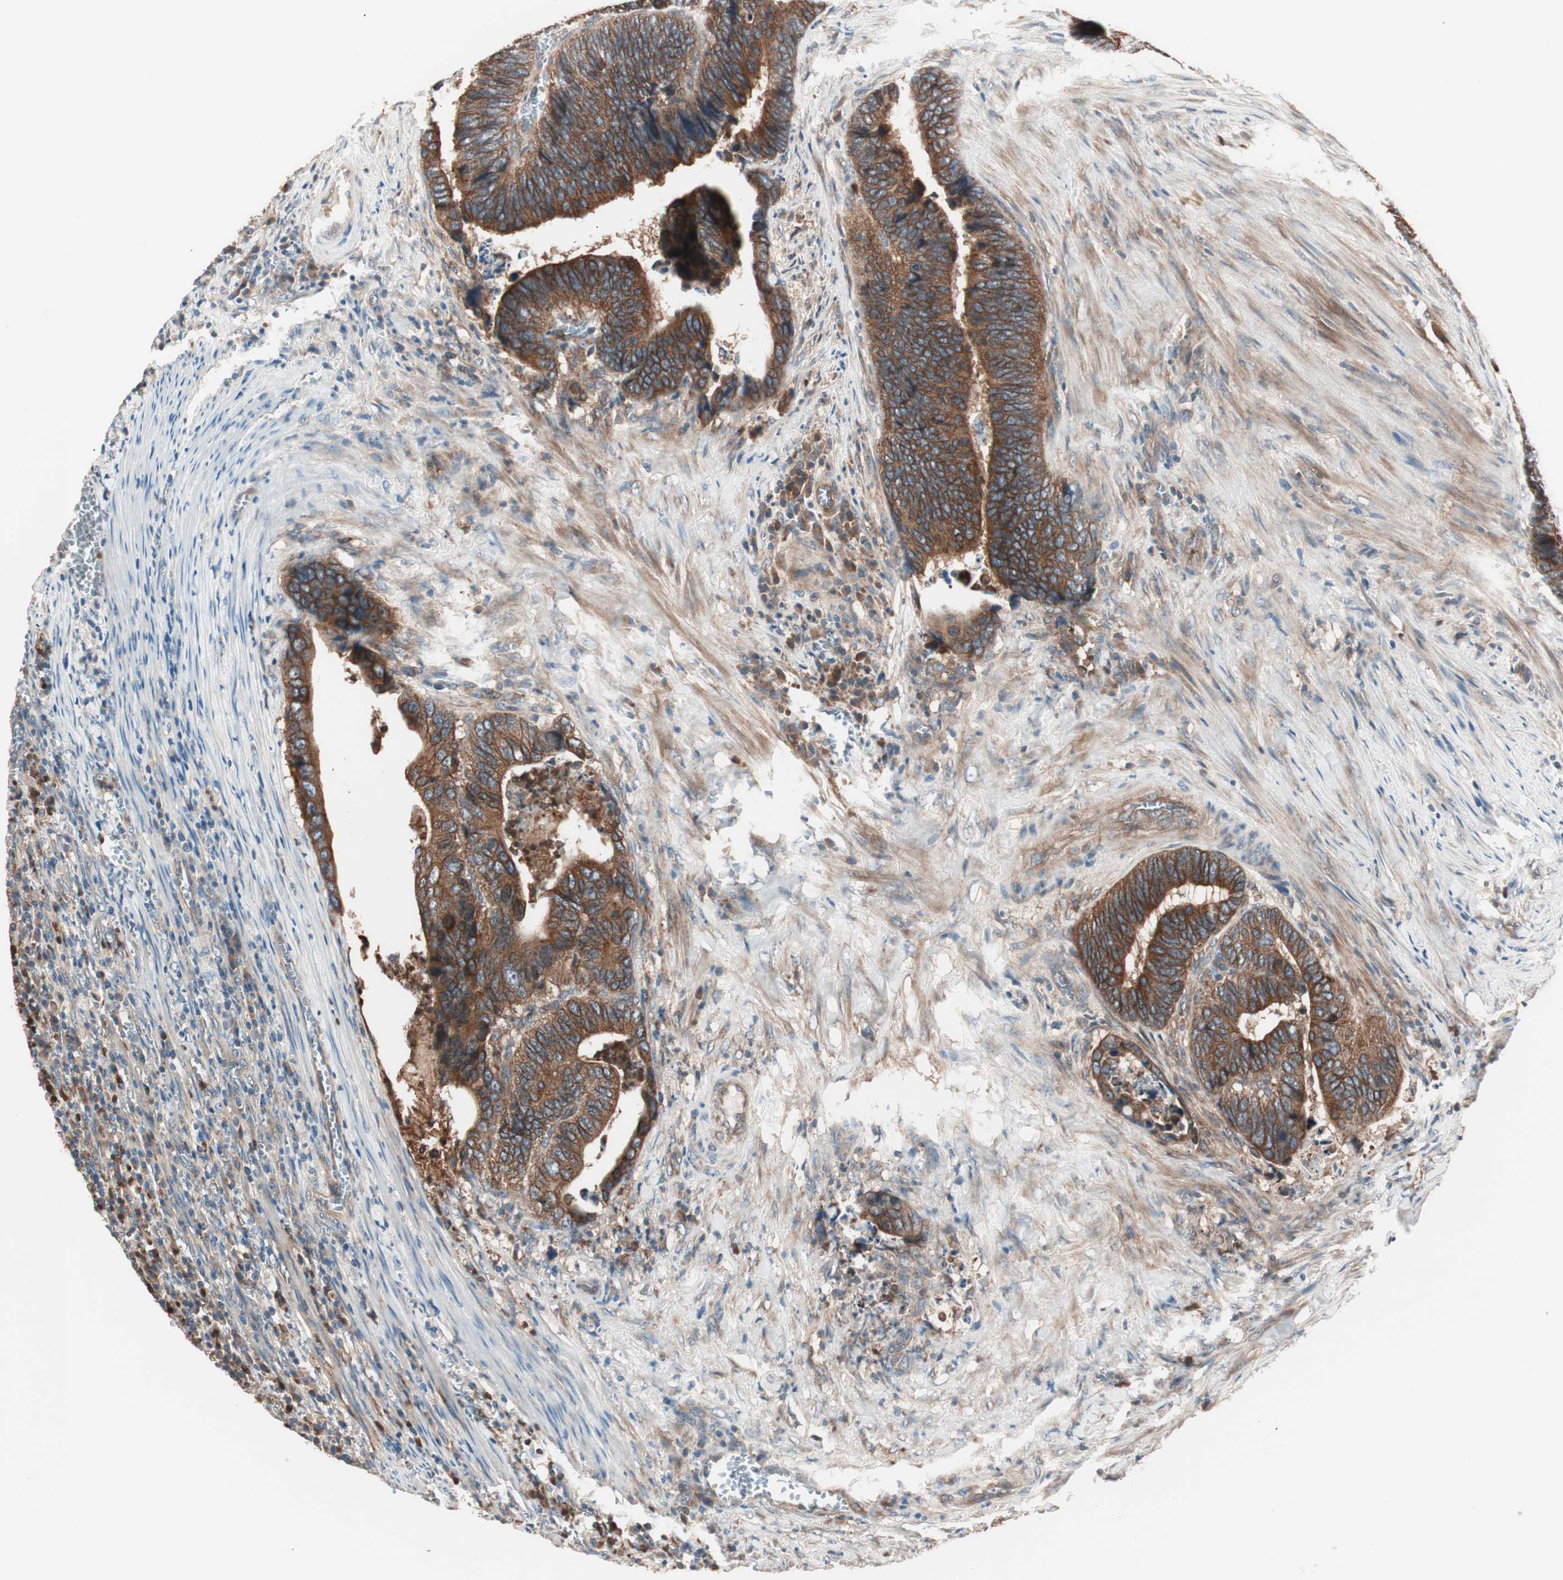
{"staining": {"intensity": "strong", "quantity": ">75%", "location": "cytoplasmic/membranous"}, "tissue": "colorectal cancer", "cell_type": "Tumor cells", "image_type": "cancer", "snomed": [{"axis": "morphology", "description": "Adenocarcinoma, NOS"}, {"axis": "topography", "description": "Colon"}], "caption": "Adenocarcinoma (colorectal) was stained to show a protein in brown. There is high levels of strong cytoplasmic/membranous staining in about >75% of tumor cells.", "gene": "TSG101", "patient": {"sex": "male", "age": 72}}